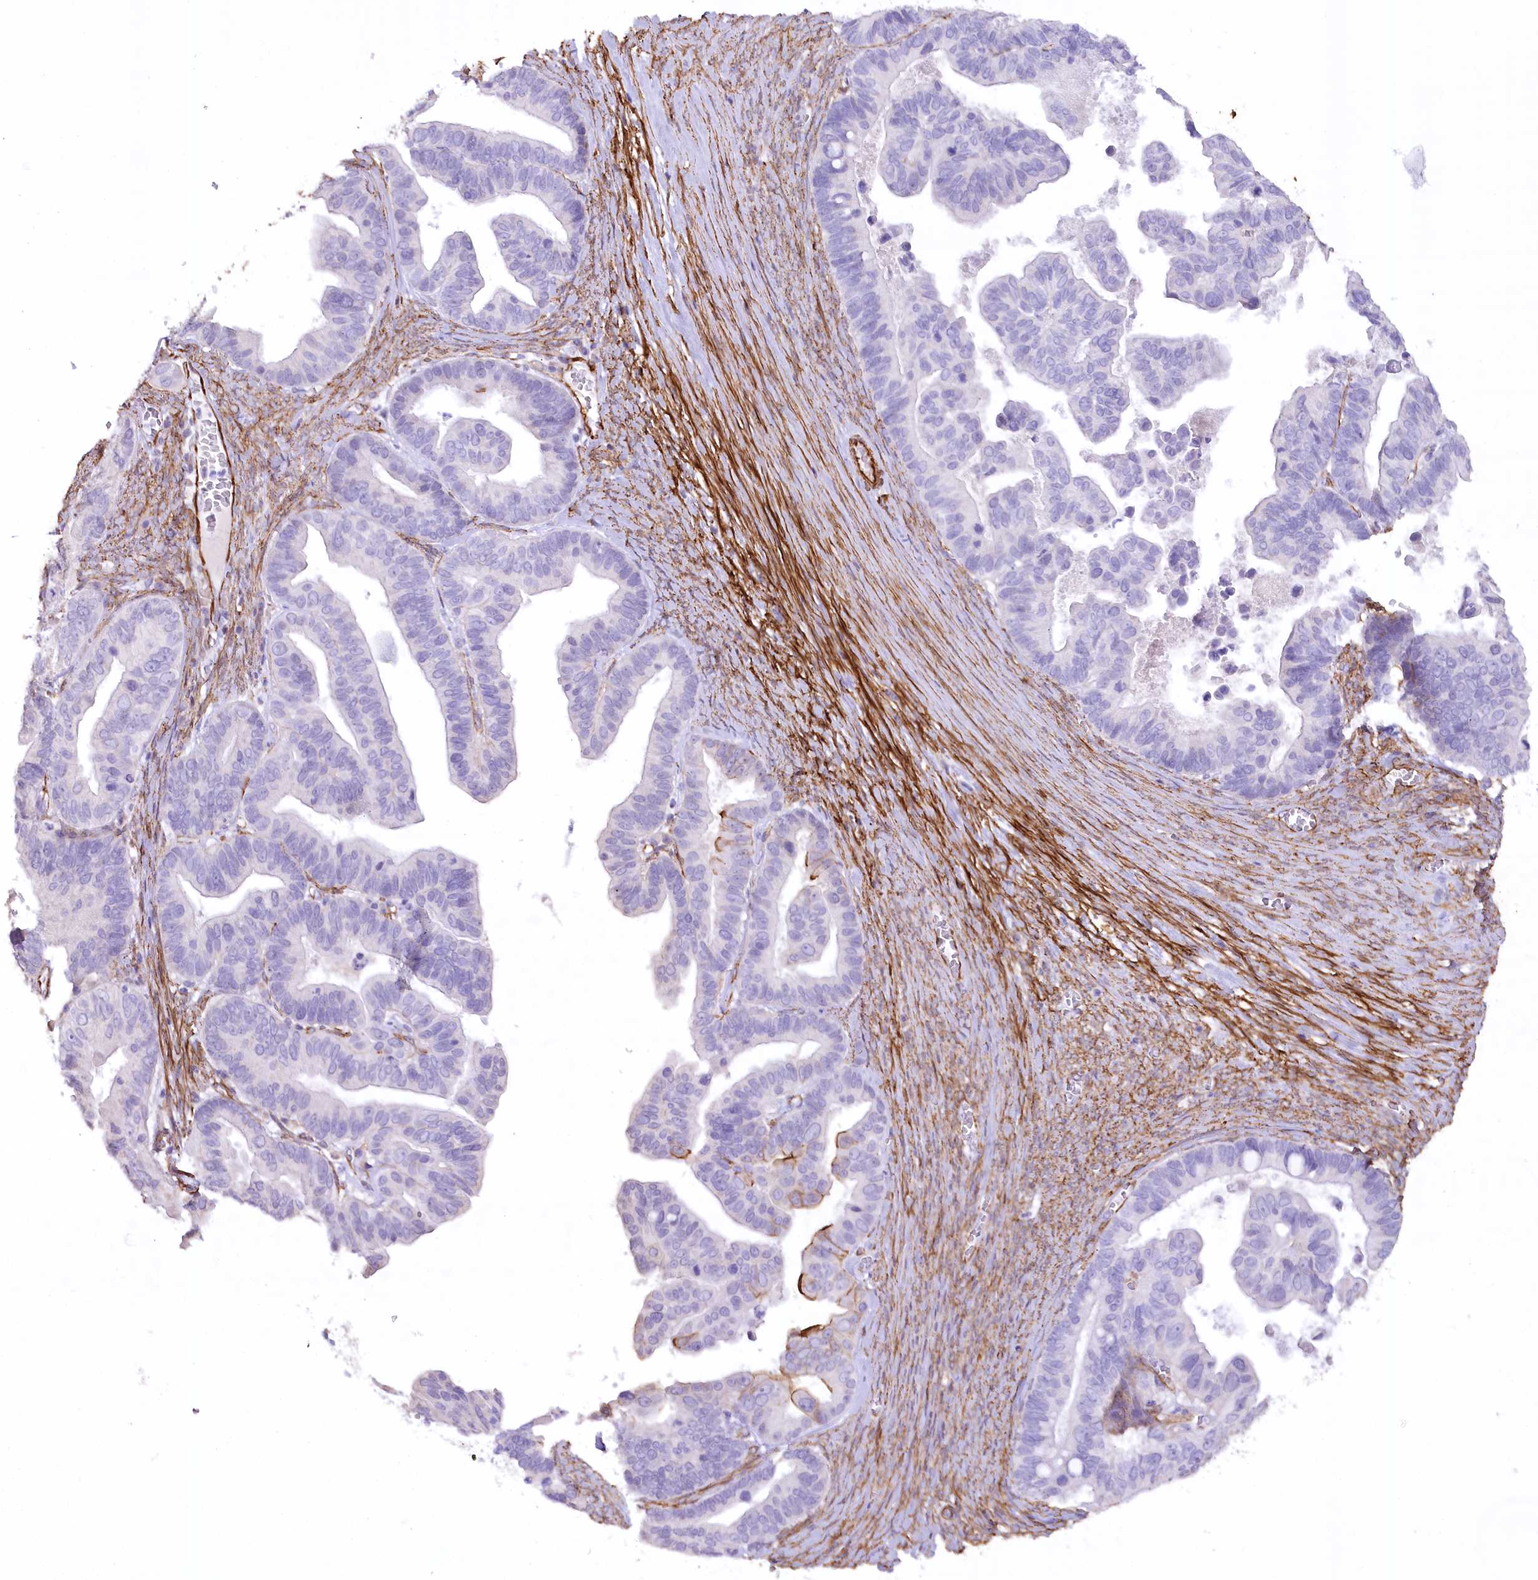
{"staining": {"intensity": "negative", "quantity": "none", "location": "none"}, "tissue": "ovarian cancer", "cell_type": "Tumor cells", "image_type": "cancer", "snomed": [{"axis": "morphology", "description": "Cystadenocarcinoma, serous, NOS"}, {"axis": "topography", "description": "Ovary"}], "caption": "This is an immunohistochemistry (IHC) photomicrograph of human ovarian cancer (serous cystadenocarcinoma). There is no positivity in tumor cells.", "gene": "SYNPO2", "patient": {"sex": "female", "age": 56}}